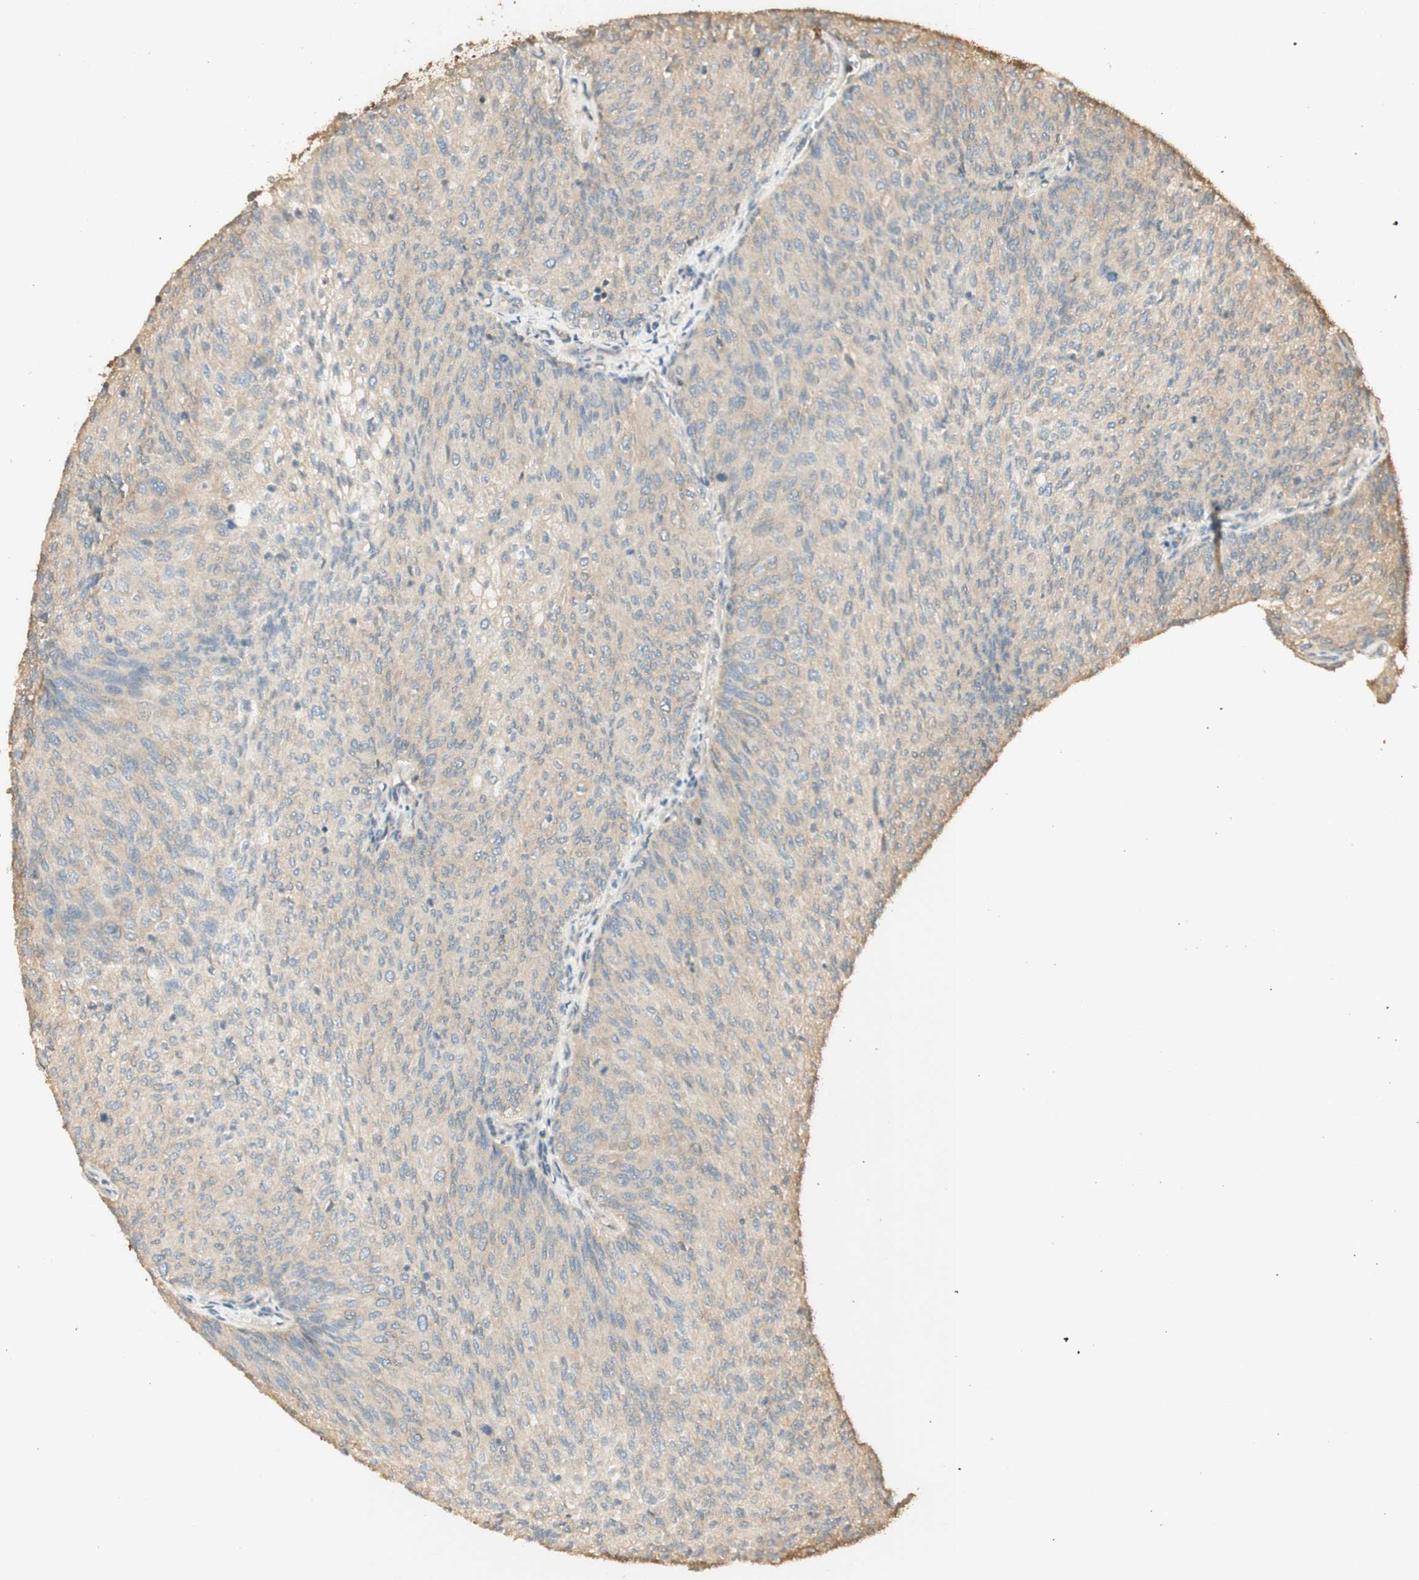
{"staining": {"intensity": "weak", "quantity": ">75%", "location": "cytoplasmic/membranous"}, "tissue": "urothelial cancer", "cell_type": "Tumor cells", "image_type": "cancer", "snomed": [{"axis": "morphology", "description": "Urothelial carcinoma, Low grade"}, {"axis": "topography", "description": "Urinary bladder"}], "caption": "DAB immunohistochemical staining of human urothelial cancer shows weak cytoplasmic/membranous protein expression in approximately >75% of tumor cells.", "gene": "AGER", "patient": {"sex": "female", "age": 79}}